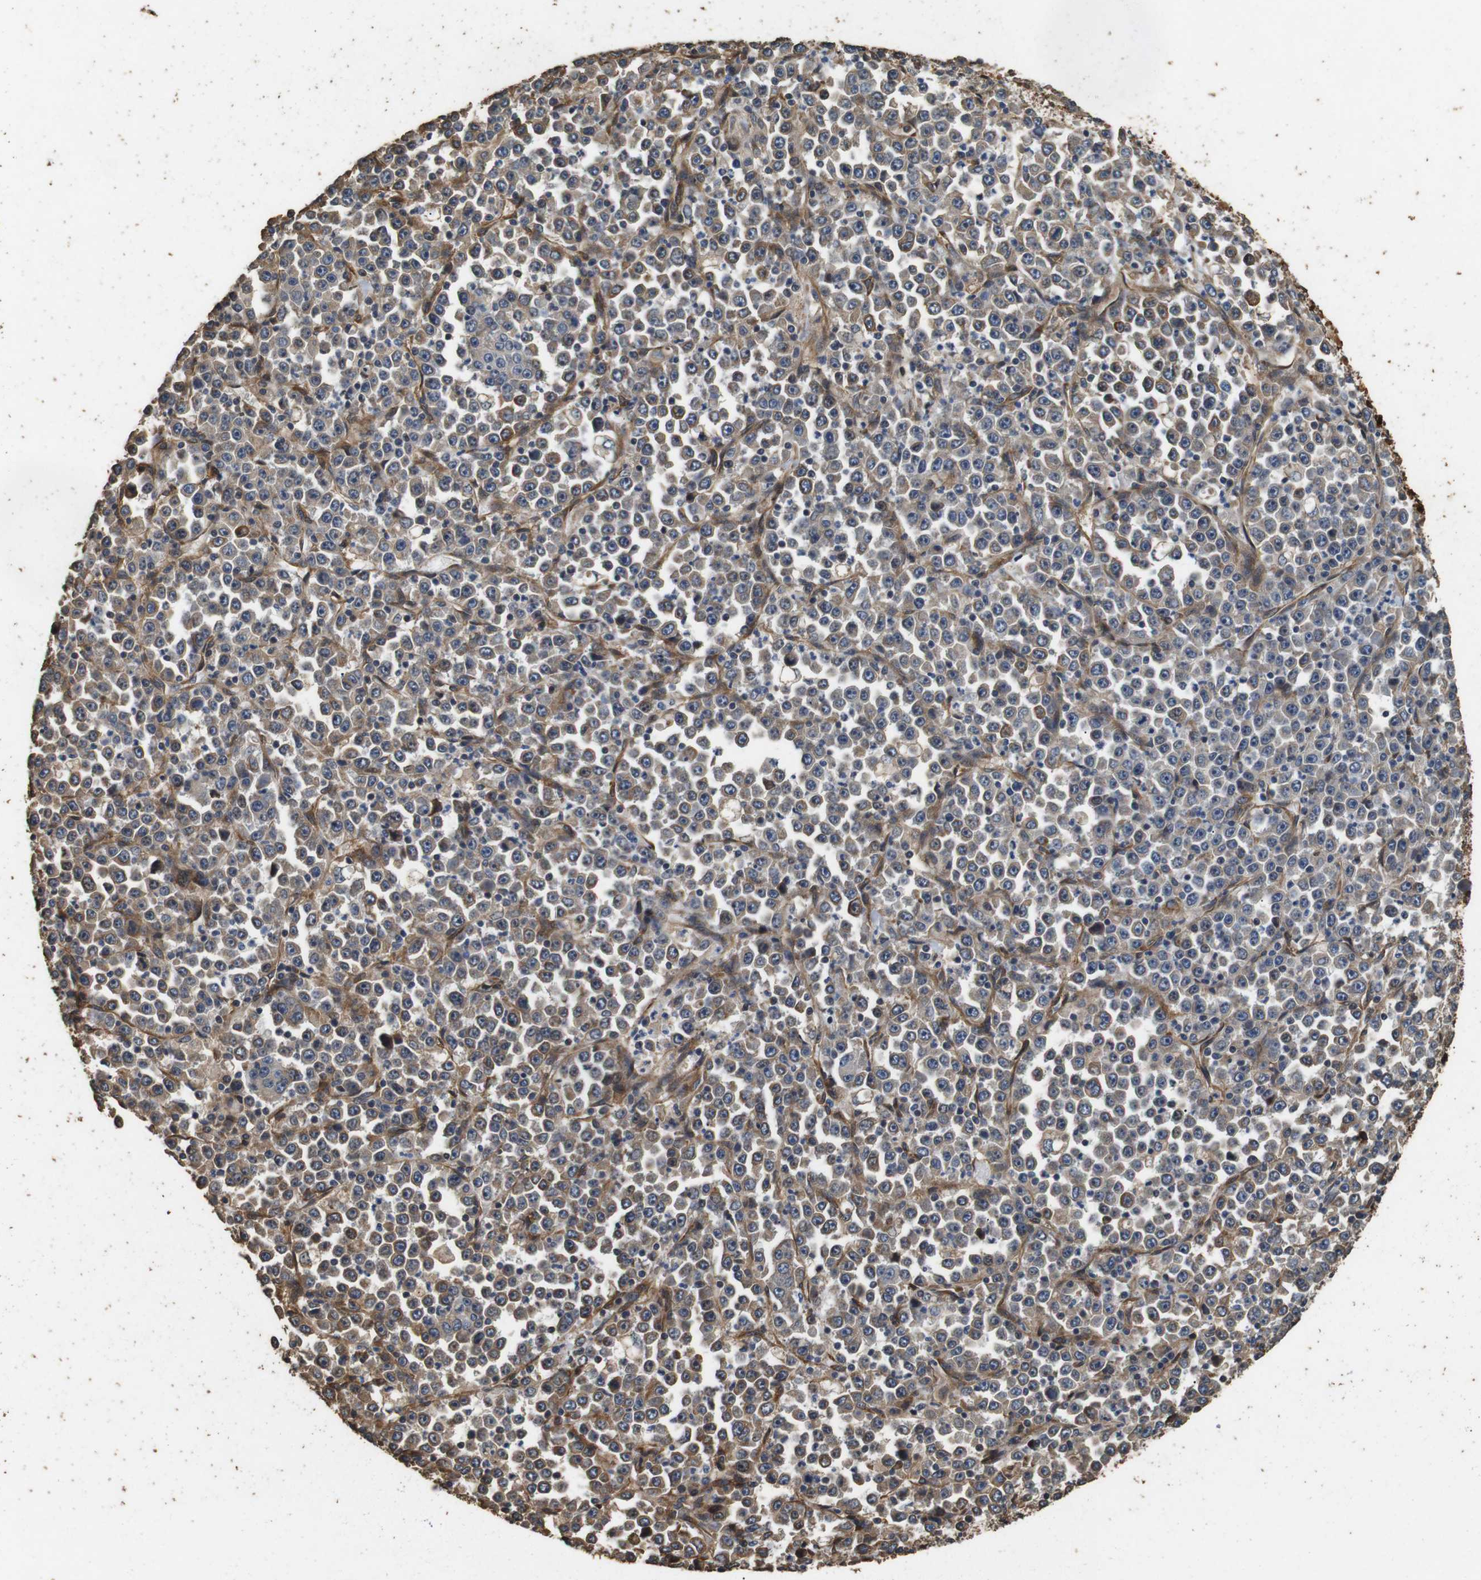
{"staining": {"intensity": "moderate", "quantity": ">75%", "location": "cytoplasmic/membranous"}, "tissue": "stomach cancer", "cell_type": "Tumor cells", "image_type": "cancer", "snomed": [{"axis": "morphology", "description": "Normal tissue, NOS"}, {"axis": "morphology", "description": "Adenocarcinoma, NOS"}, {"axis": "topography", "description": "Stomach, upper"}, {"axis": "topography", "description": "Stomach"}], "caption": "Immunohistochemical staining of stomach cancer exhibits moderate cytoplasmic/membranous protein expression in about >75% of tumor cells.", "gene": "CNPY4", "patient": {"sex": "male", "age": 59}}